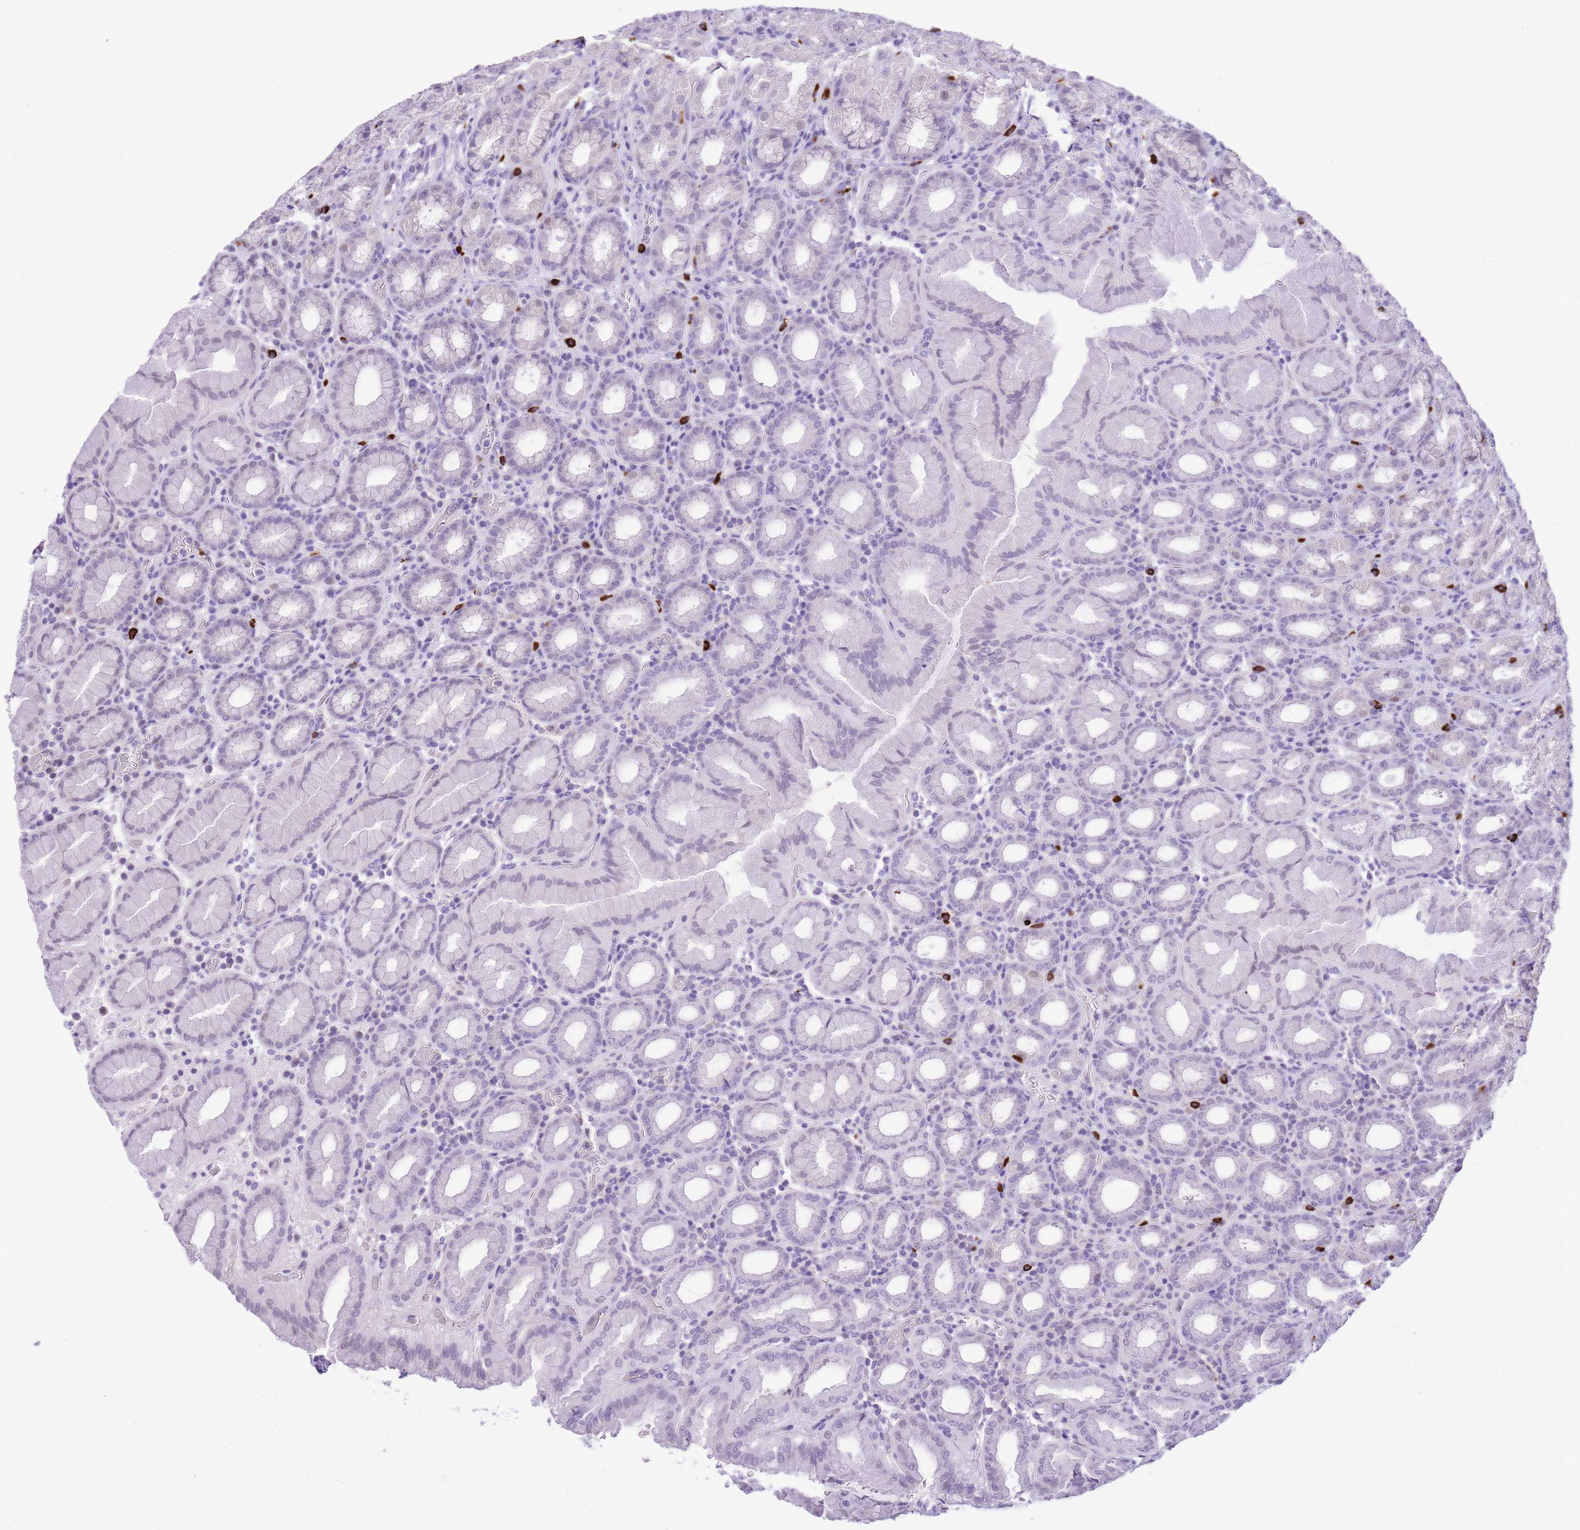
{"staining": {"intensity": "negative", "quantity": "none", "location": "none"}, "tissue": "stomach", "cell_type": "Glandular cells", "image_type": "normal", "snomed": [{"axis": "morphology", "description": "Normal tissue, NOS"}, {"axis": "topography", "description": "Stomach, upper"}, {"axis": "topography", "description": "Stomach"}], "caption": "Immunohistochemistry micrograph of normal stomach: stomach stained with DAB exhibits no significant protein expression in glandular cells.", "gene": "MEIOSIN", "patient": {"sex": "male", "age": 68}}